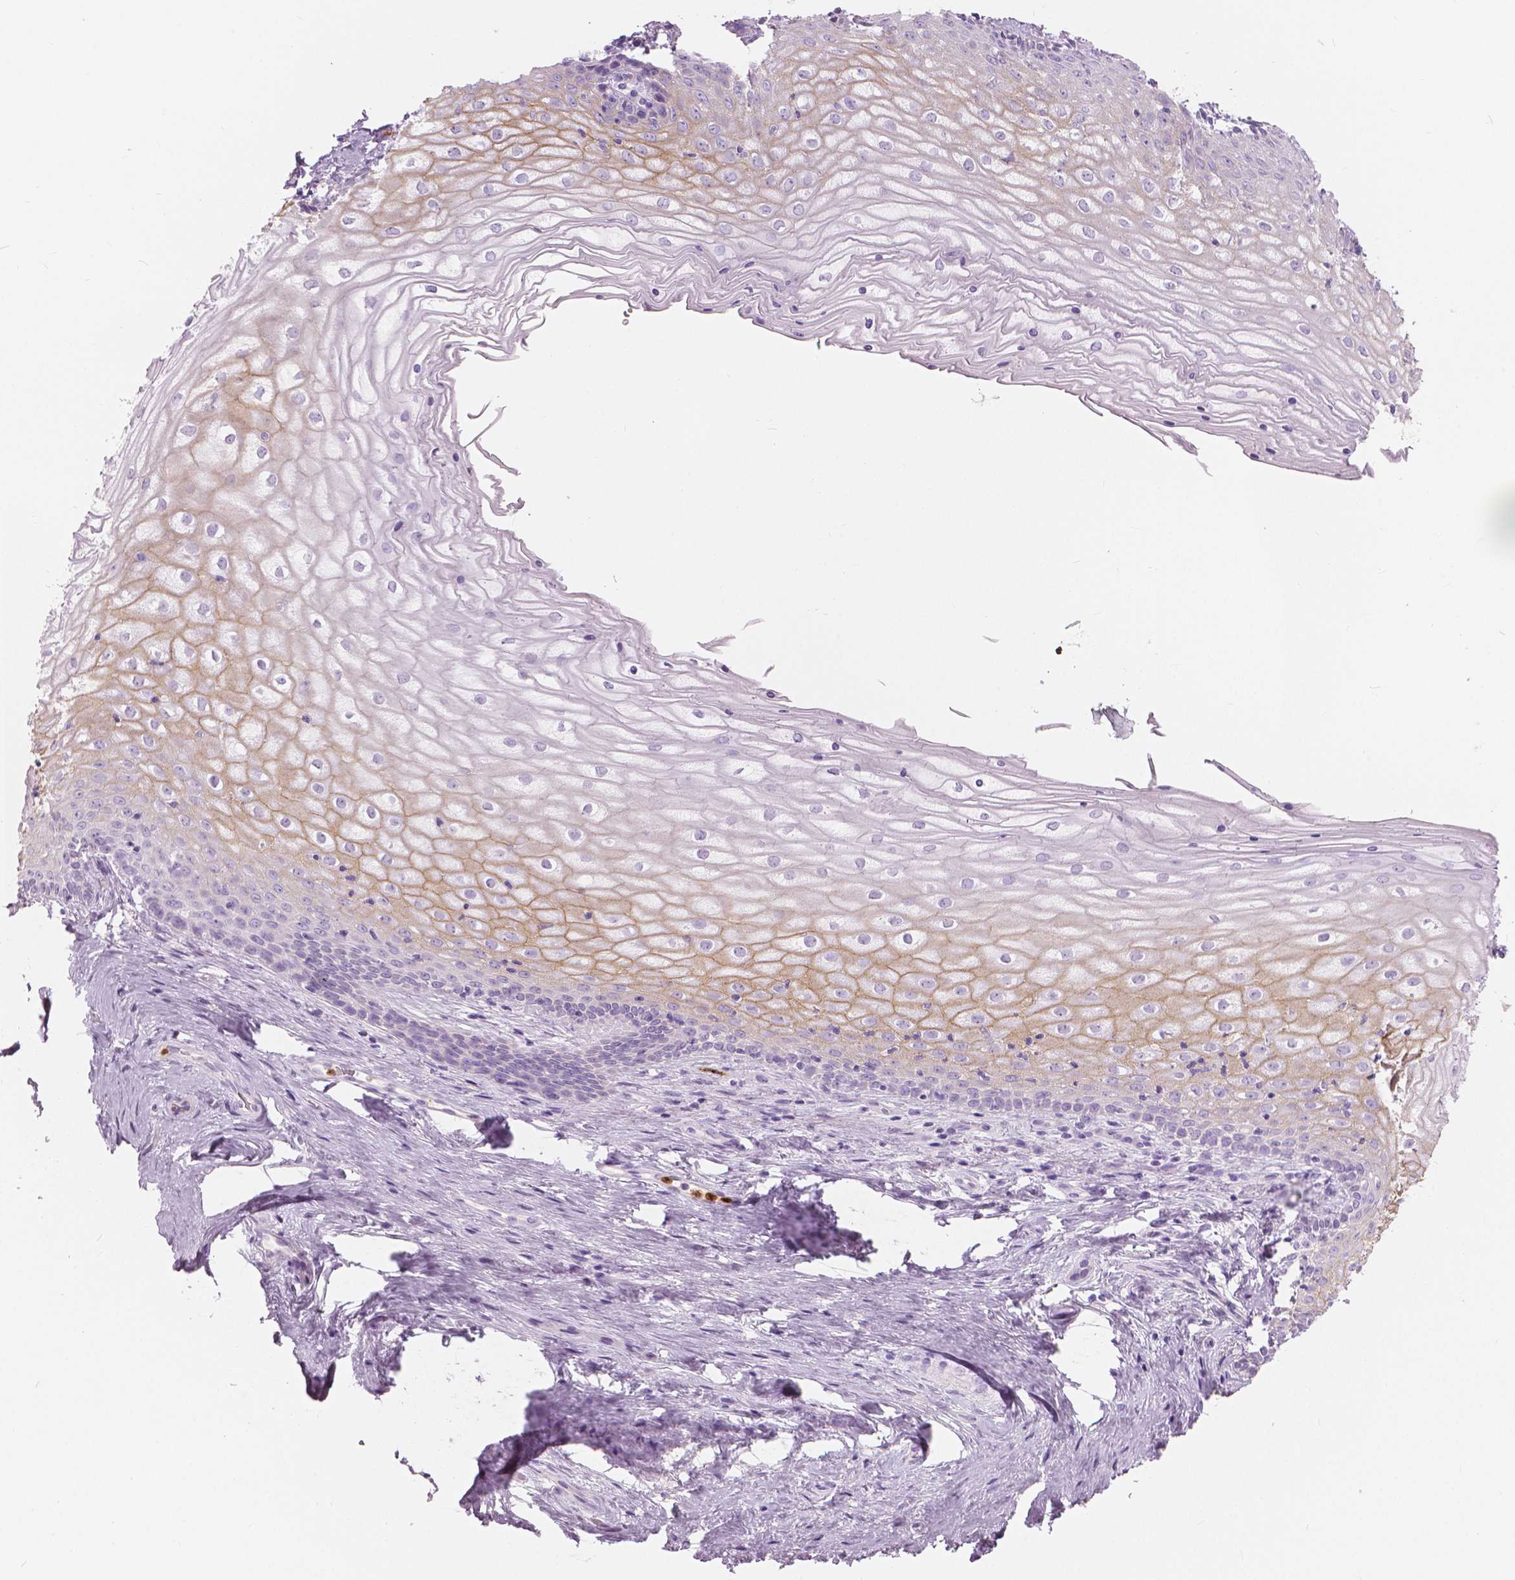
{"staining": {"intensity": "weak", "quantity": "25%-75%", "location": "cytoplasmic/membranous"}, "tissue": "vagina", "cell_type": "Squamous epithelial cells", "image_type": "normal", "snomed": [{"axis": "morphology", "description": "Normal tissue, NOS"}, {"axis": "topography", "description": "Vagina"}], "caption": "Vagina stained for a protein demonstrates weak cytoplasmic/membranous positivity in squamous epithelial cells.", "gene": "CXCR2", "patient": {"sex": "female", "age": 45}}